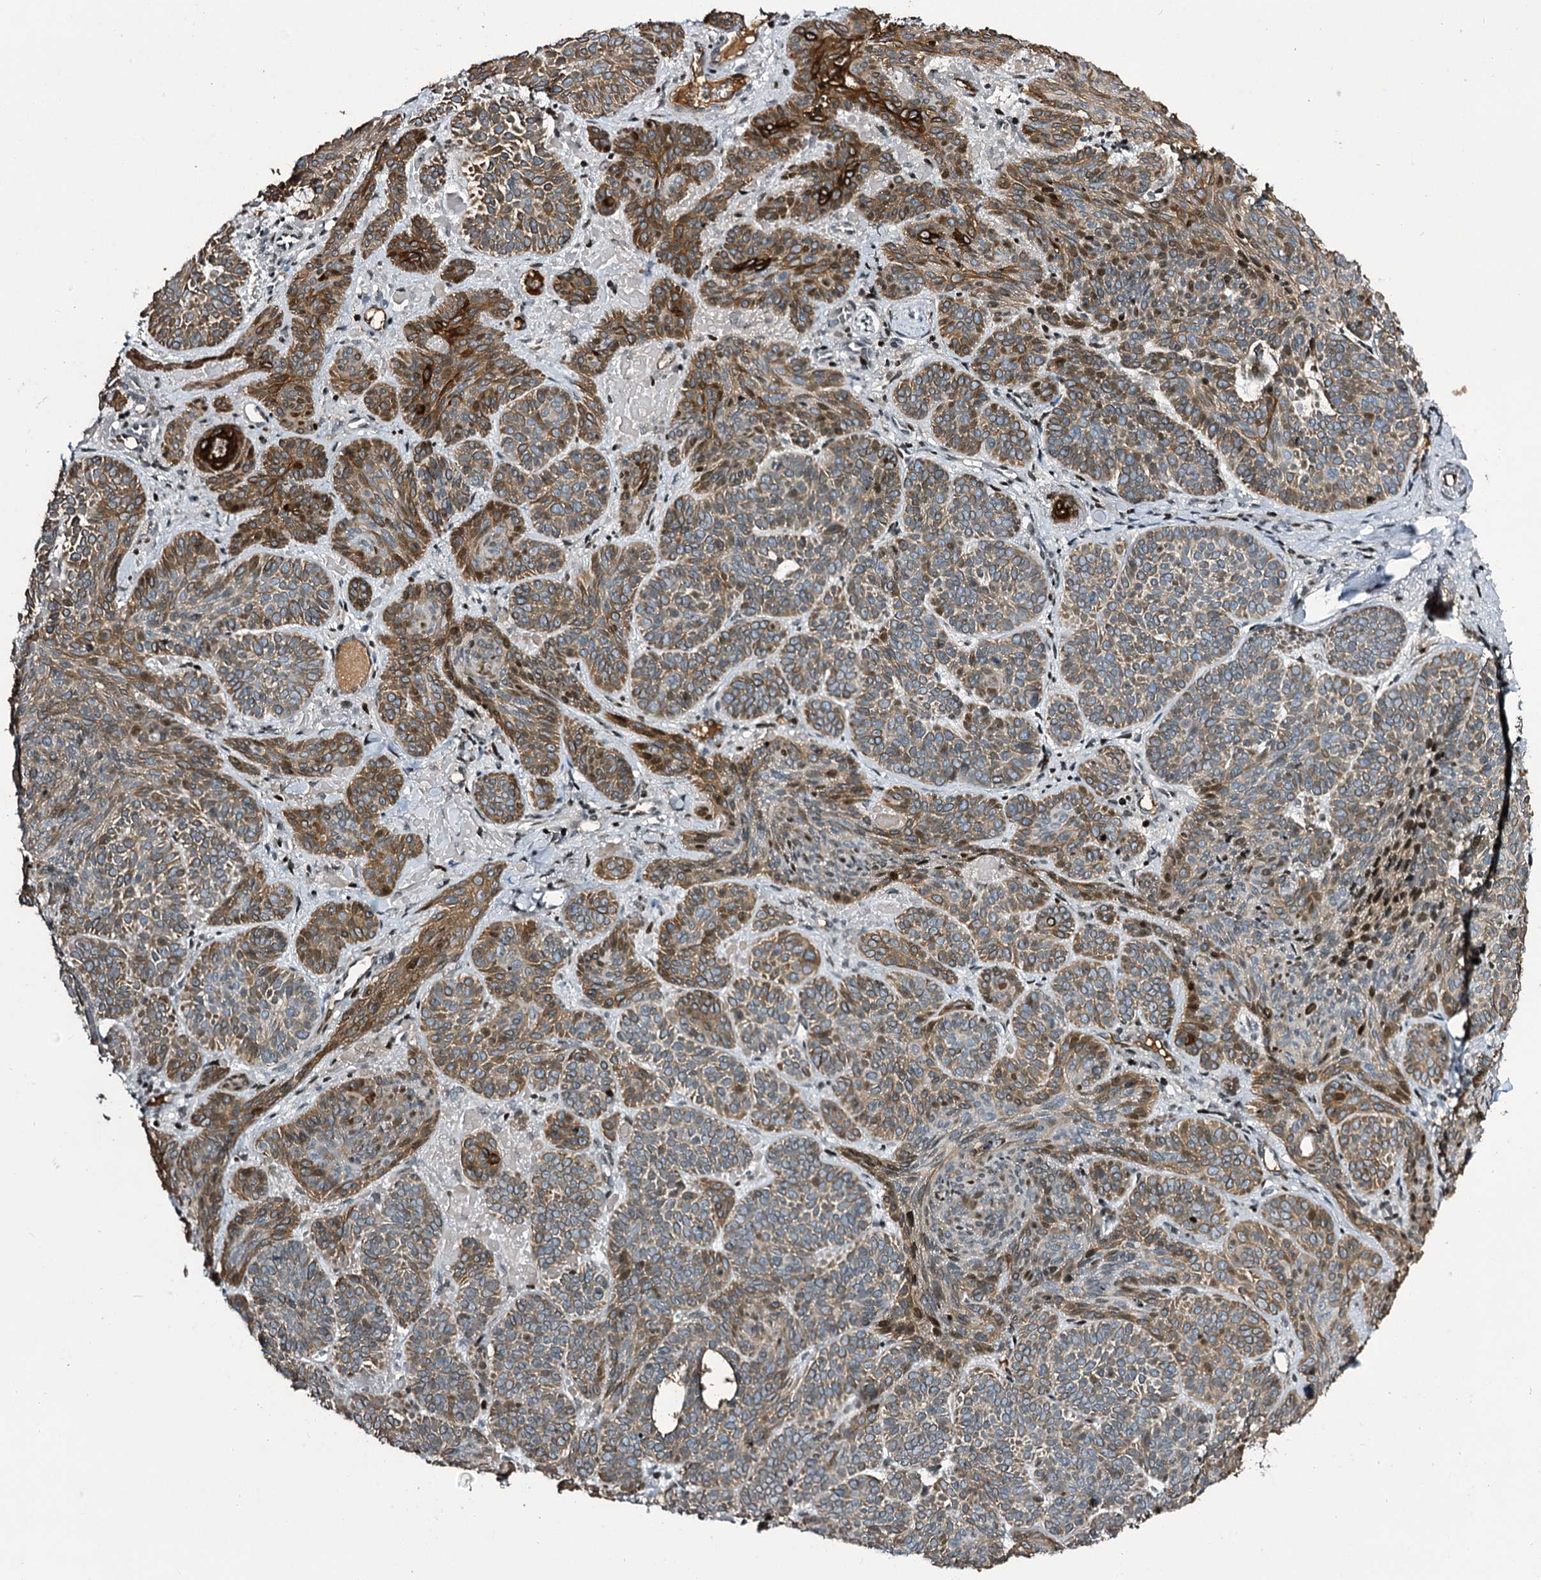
{"staining": {"intensity": "moderate", "quantity": ">75%", "location": "cytoplasmic/membranous"}, "tissue": "skin cancer", "cell_type": "Tumor cells", "image_type": "cancer", "snomed": [{"axis": "morphology", "description": "Basal cell carcinoma"}, {"axis": "topography", "description": "Skin"}], "caption": "A high-resolution micrograph shows immunohistochemistry staining of skin cancer, which shows moderate cytoplasmic/membranous expression in about >75% of tumor cells. (Brightfield microscopy of DAB IHC at high magnification).", "gene": "ITFG2", "patient": {"sex": "male", "age": 85}}